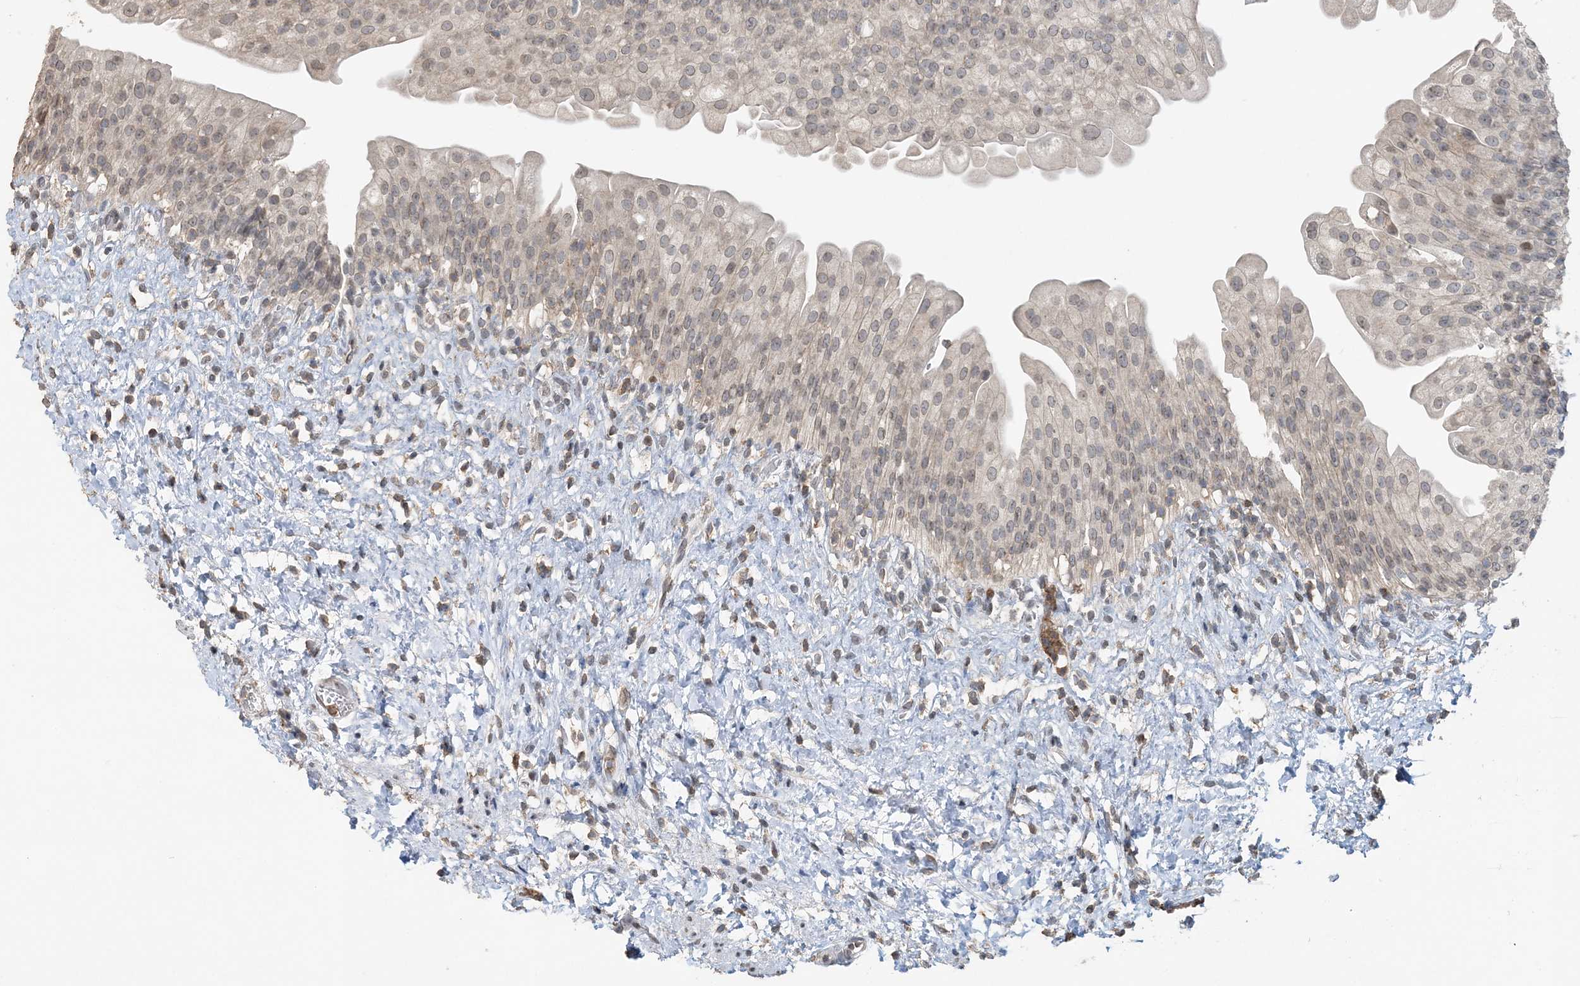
{"staining": {"intensity": "negative", "quantity": "none", "location": "none"}, "tissue": "urinary bladder", "cell_type": "Urothelial cells", "image_type": "normal", "snomed": [{"axis": "morphology", "description": "Normal tissue, NOS"}, {"axis": "topography", "description": "Urinary bladder"}], "caption": "High power microscopy histopathology image of an immunohistochemistry histopathology image of benign urinary bladder, revealing no significant staining in urothelial cells.", "gene": "FAM110A", "patient": {"sex": "female", "age": 27}}